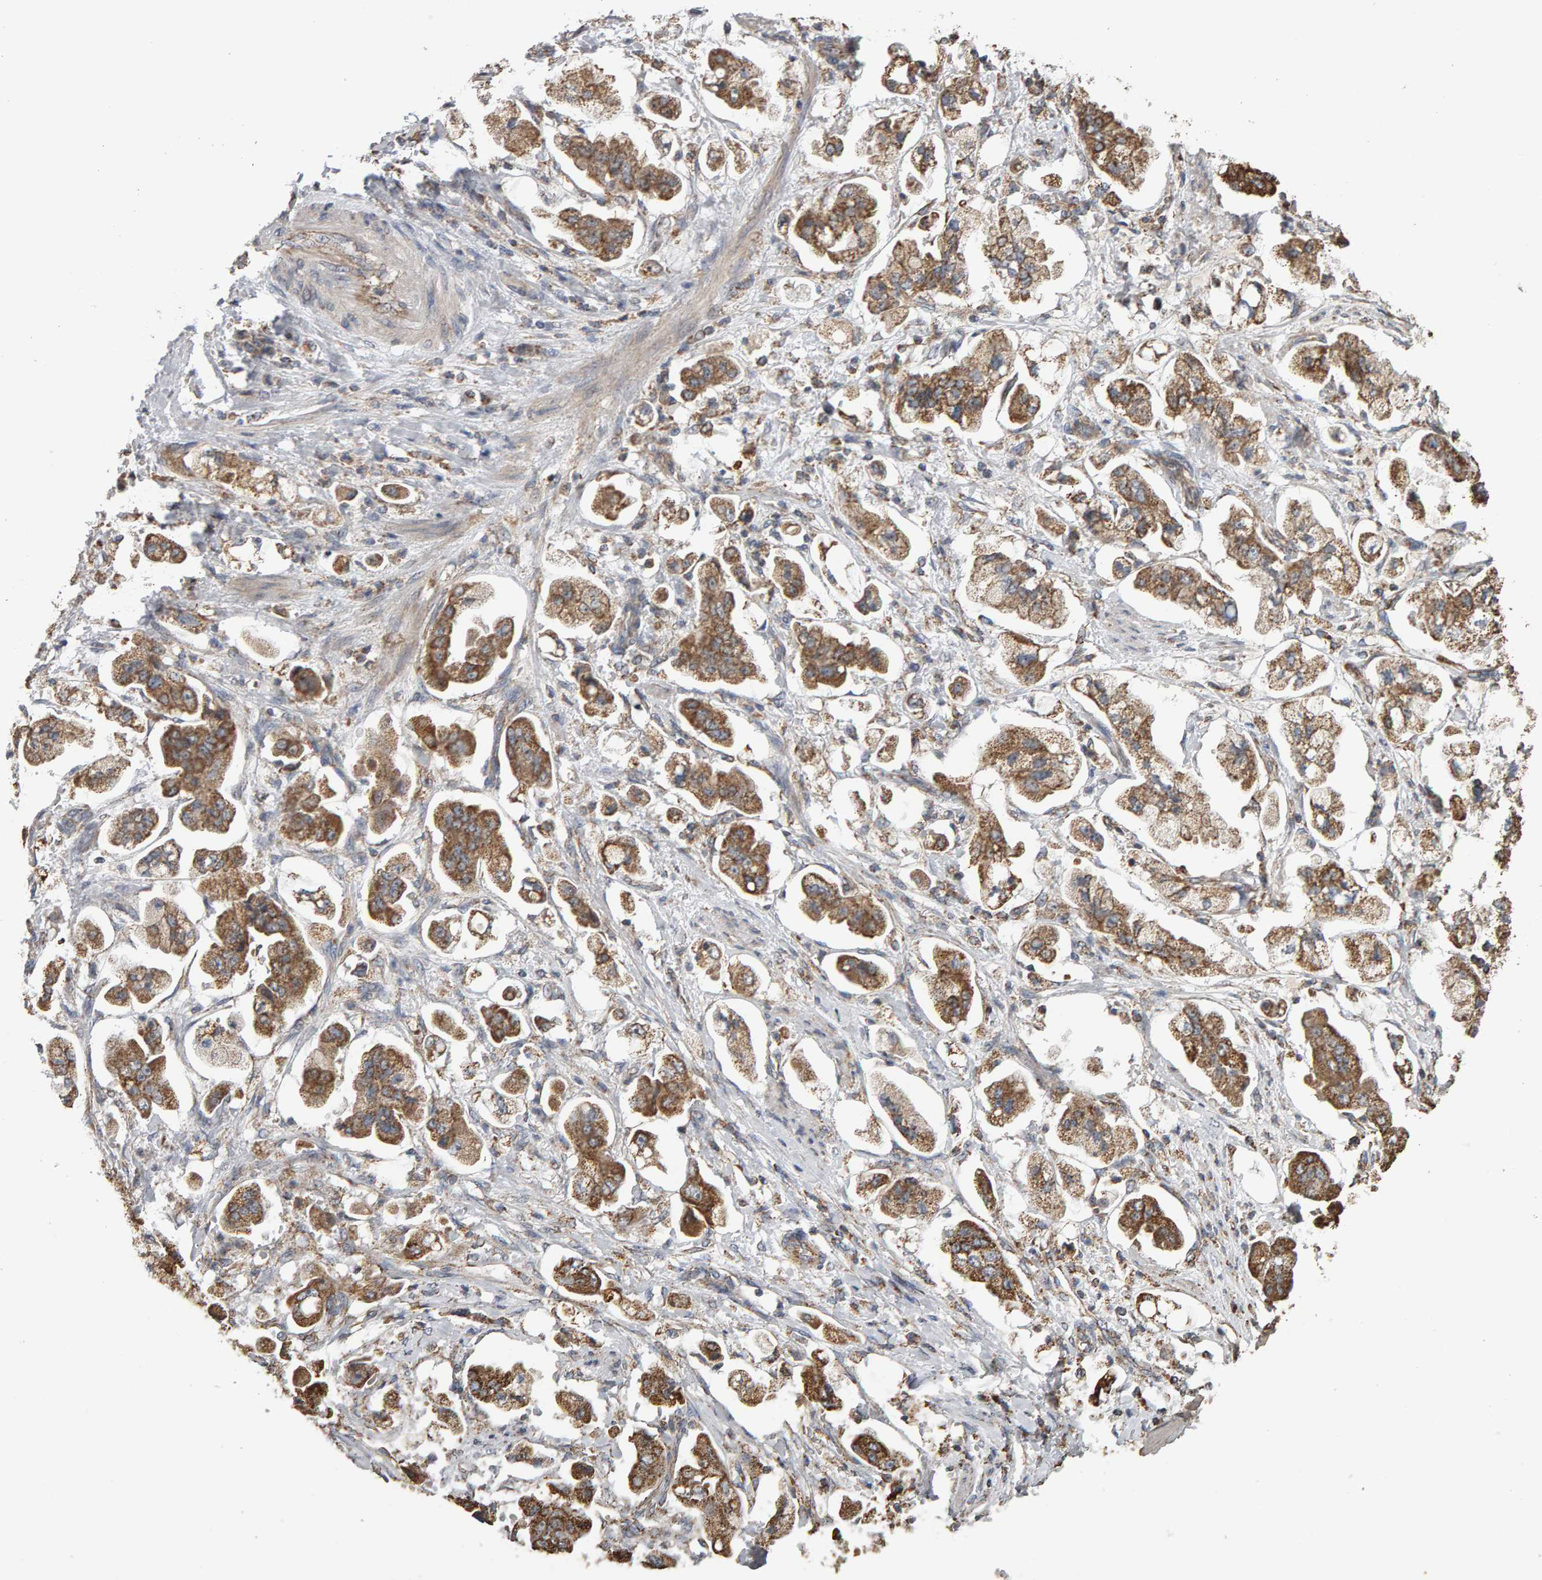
{"staining": {"intensity": "moderate", "quantity": ">75%", "location": "cytoplasmic/membranous"}, "tissue": "stomach cancer", "cell_type": "Tumor cells", "image_type": "cancer", "snomed": [{"axis": "morphology", "description": "Adenocarcinoma, NOS"}, {"axis": "topography", "description": "Stomach"}], "caption": "A brown stain shows moderate cytoplasmic/membranous staining of a protein in human stomach adenocarcinoma tumor cells.", "gene": "TOM1L1", "patient": {"sex": "male", "age": 62}}